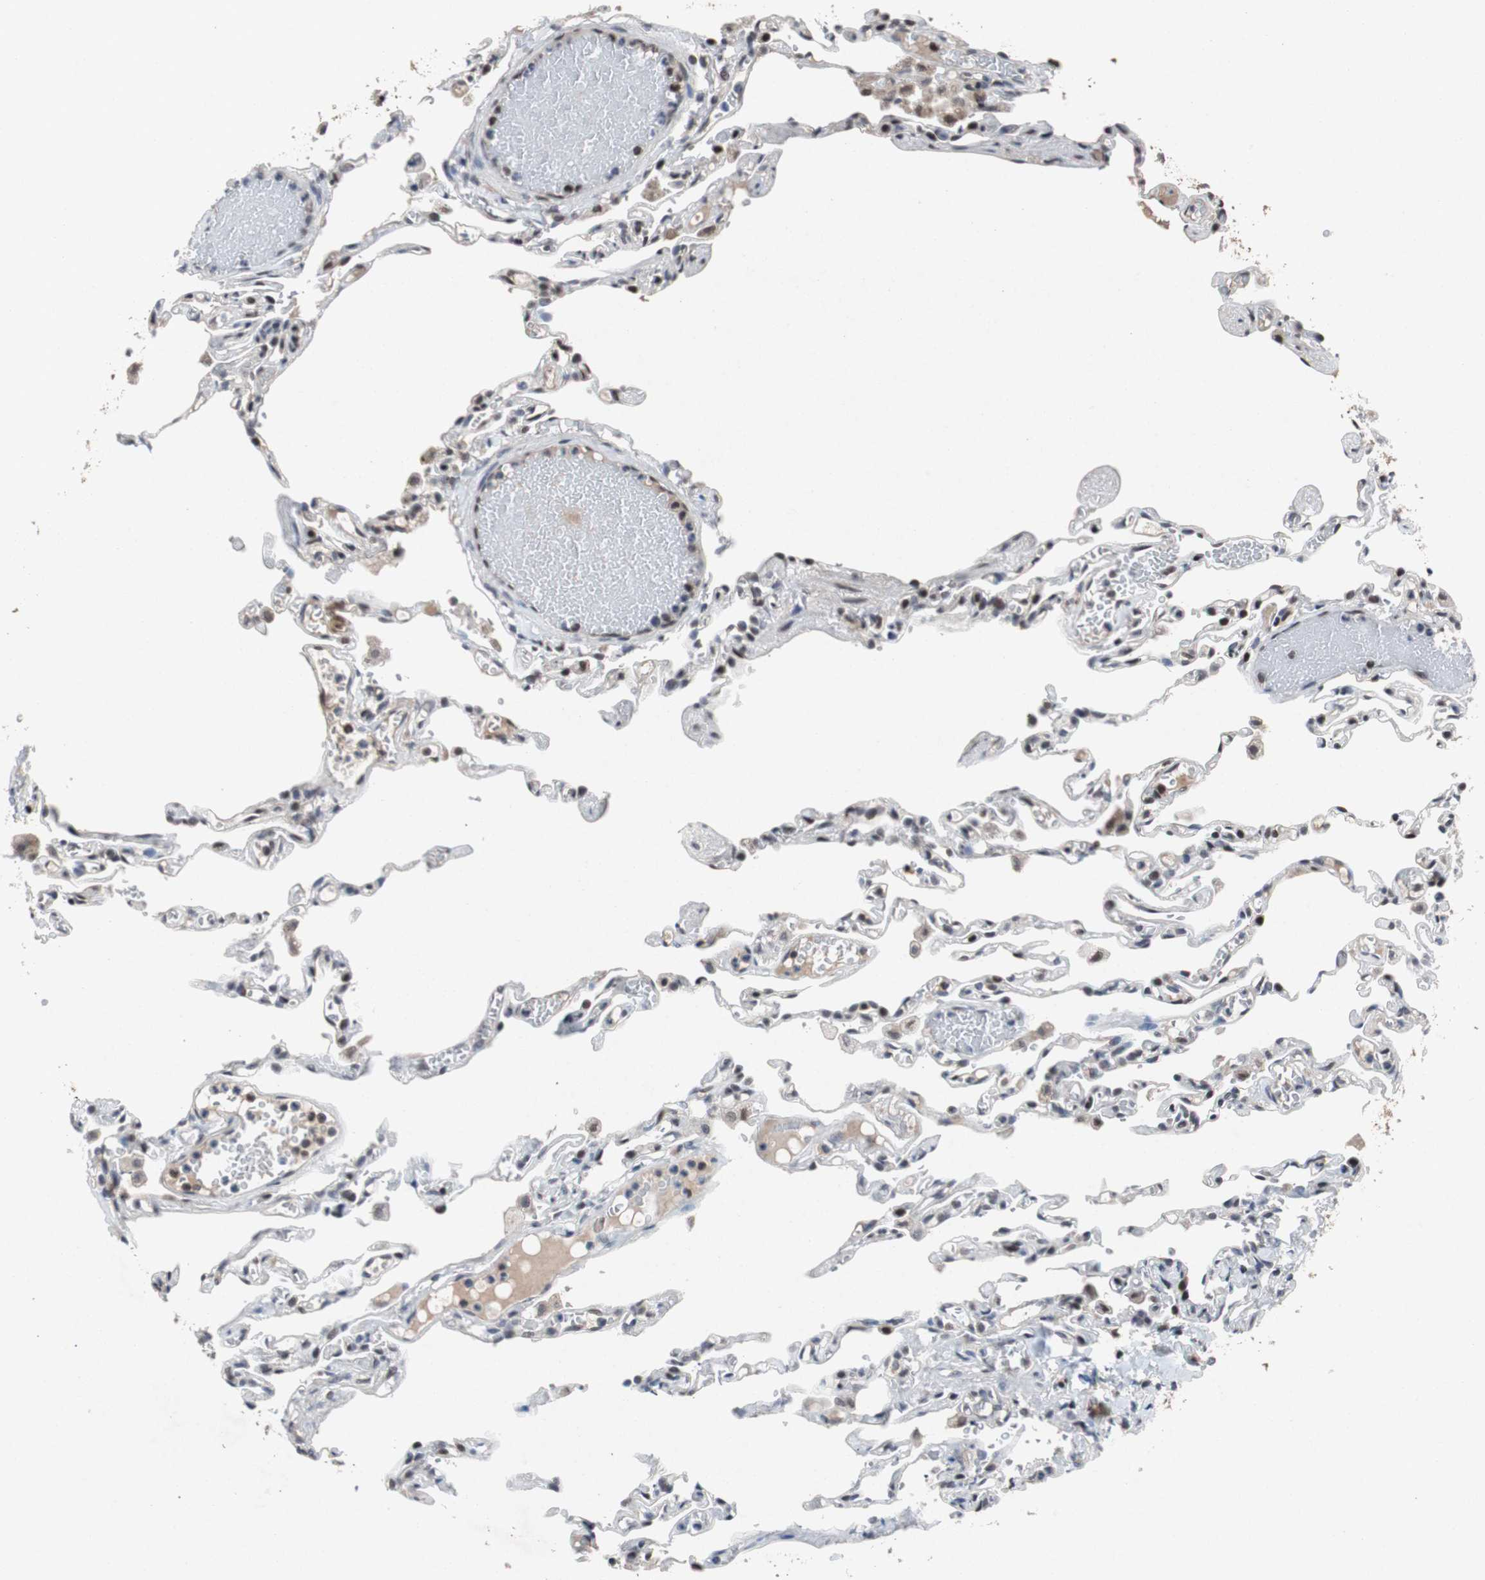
{"staining": {"intensity": "negative", "quantity": "none", "location": "none"}, "tissue": "lung", "cell_type": "Alveolar cells", "image_type": "normal", "snomed": [{"axis": "morphology", "description": "Normal tissue, NOS"}, {"axis": "topography", "description": "Lung"}], "caption": "Immunohistochemistry (IHC) image of unremarkable human lung stained for a protein (brown), which reveals no positivity in alveolar cells. (DAB immunohistochemistry (IHC), high magnification).", "gene": "TP63", "patient": {"sex": "male", "age": 21}}